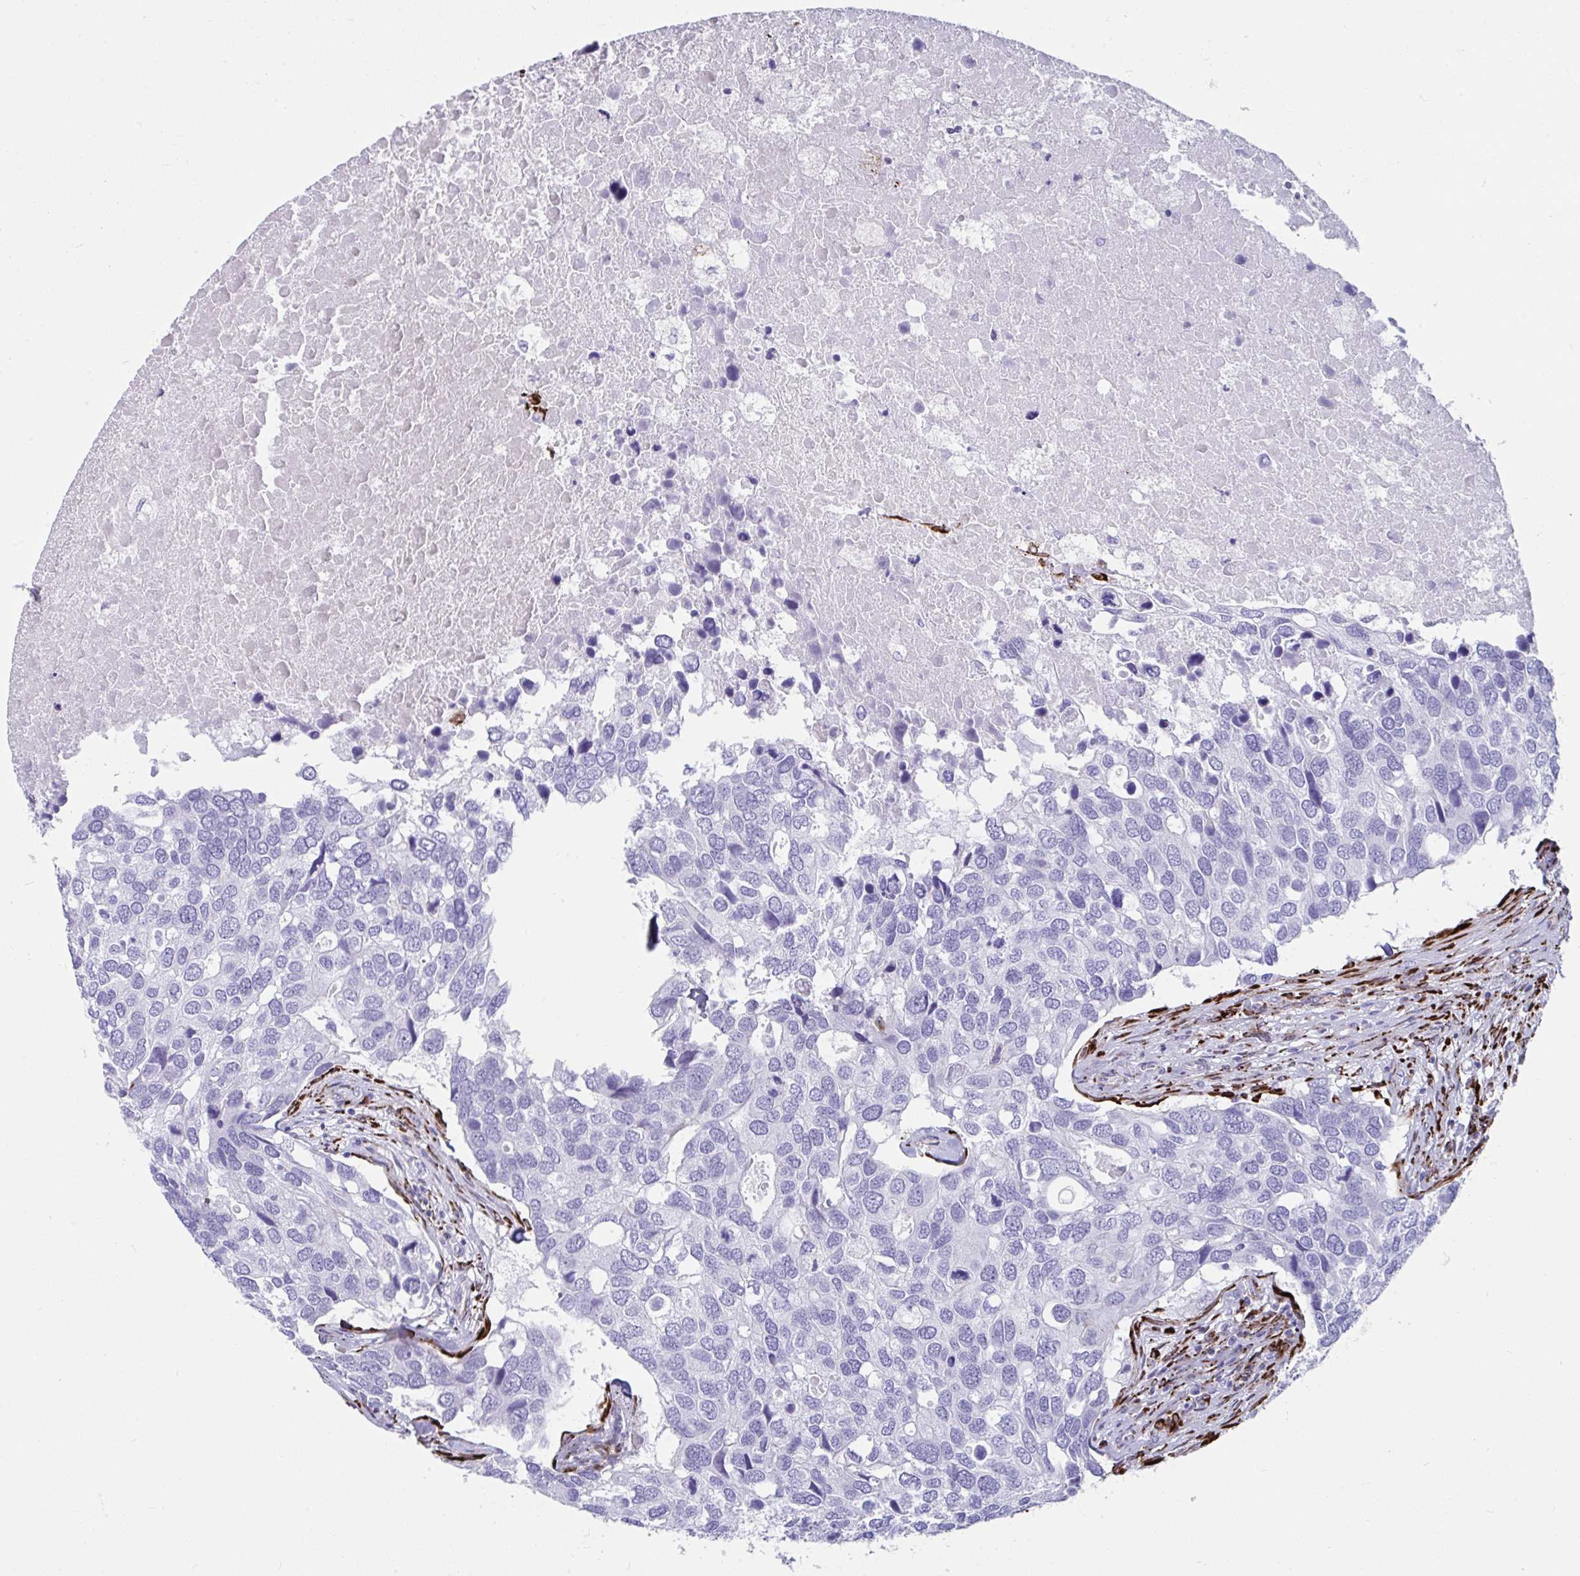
{"staining": {"intensity": "negative", "quantity": "none", "location": "none"}, "tissue": "breast cancer", "cell_type": "Tumor cells", "image_type": "cancer", "snomed": [{"axis": "morphology", "description": "Duct carcinoma"}, {"axis": "topography", "description": "Breast"}], "caption": "This is a micrograph of immunohistochemistry (IHC) staining of breast intraductal carcinoma, which shows no staining in tumor cells.", "gene": "GRXCR2", "patient": {"sex": "female", "age": 83}}